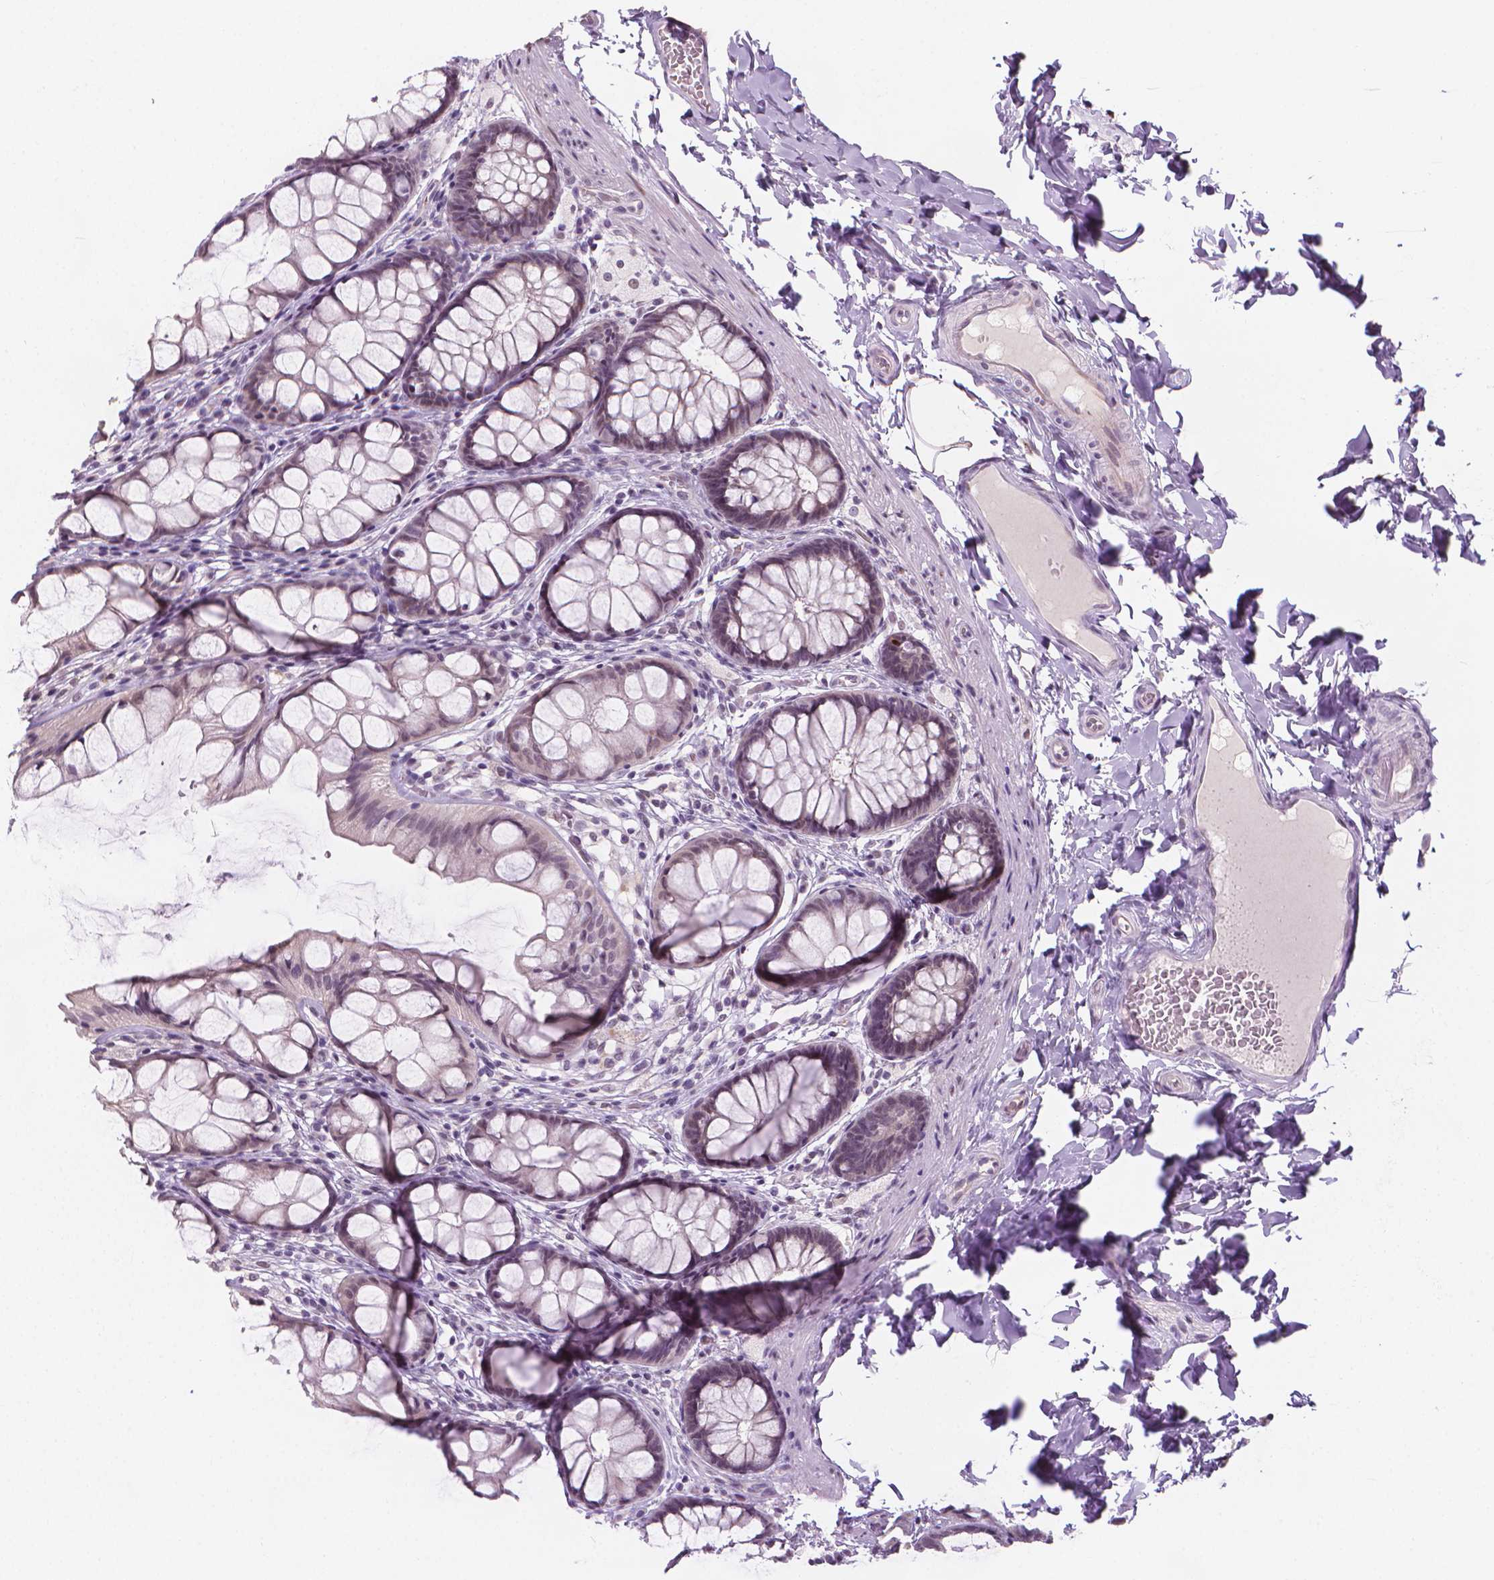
{"staining": {"intensity": "negative", "quantity": "none", "location": "none"}, "tissue": "colon", "cell_type": "Endothelial cells", "image_type": "normal", "snomed": [{"axis": "morphology", "description": "Normal tissue, NOS"}, {"axis": "topography", "description": "Colon"}], "caption": "High power microscopy photomicrograph of an immunohistochemistry micrograph of unremarkable colon, revealing no significant positivity in endothelial cells.", "gene": "CDKN1C", "patient": {"sex": "male", "age": 47}}